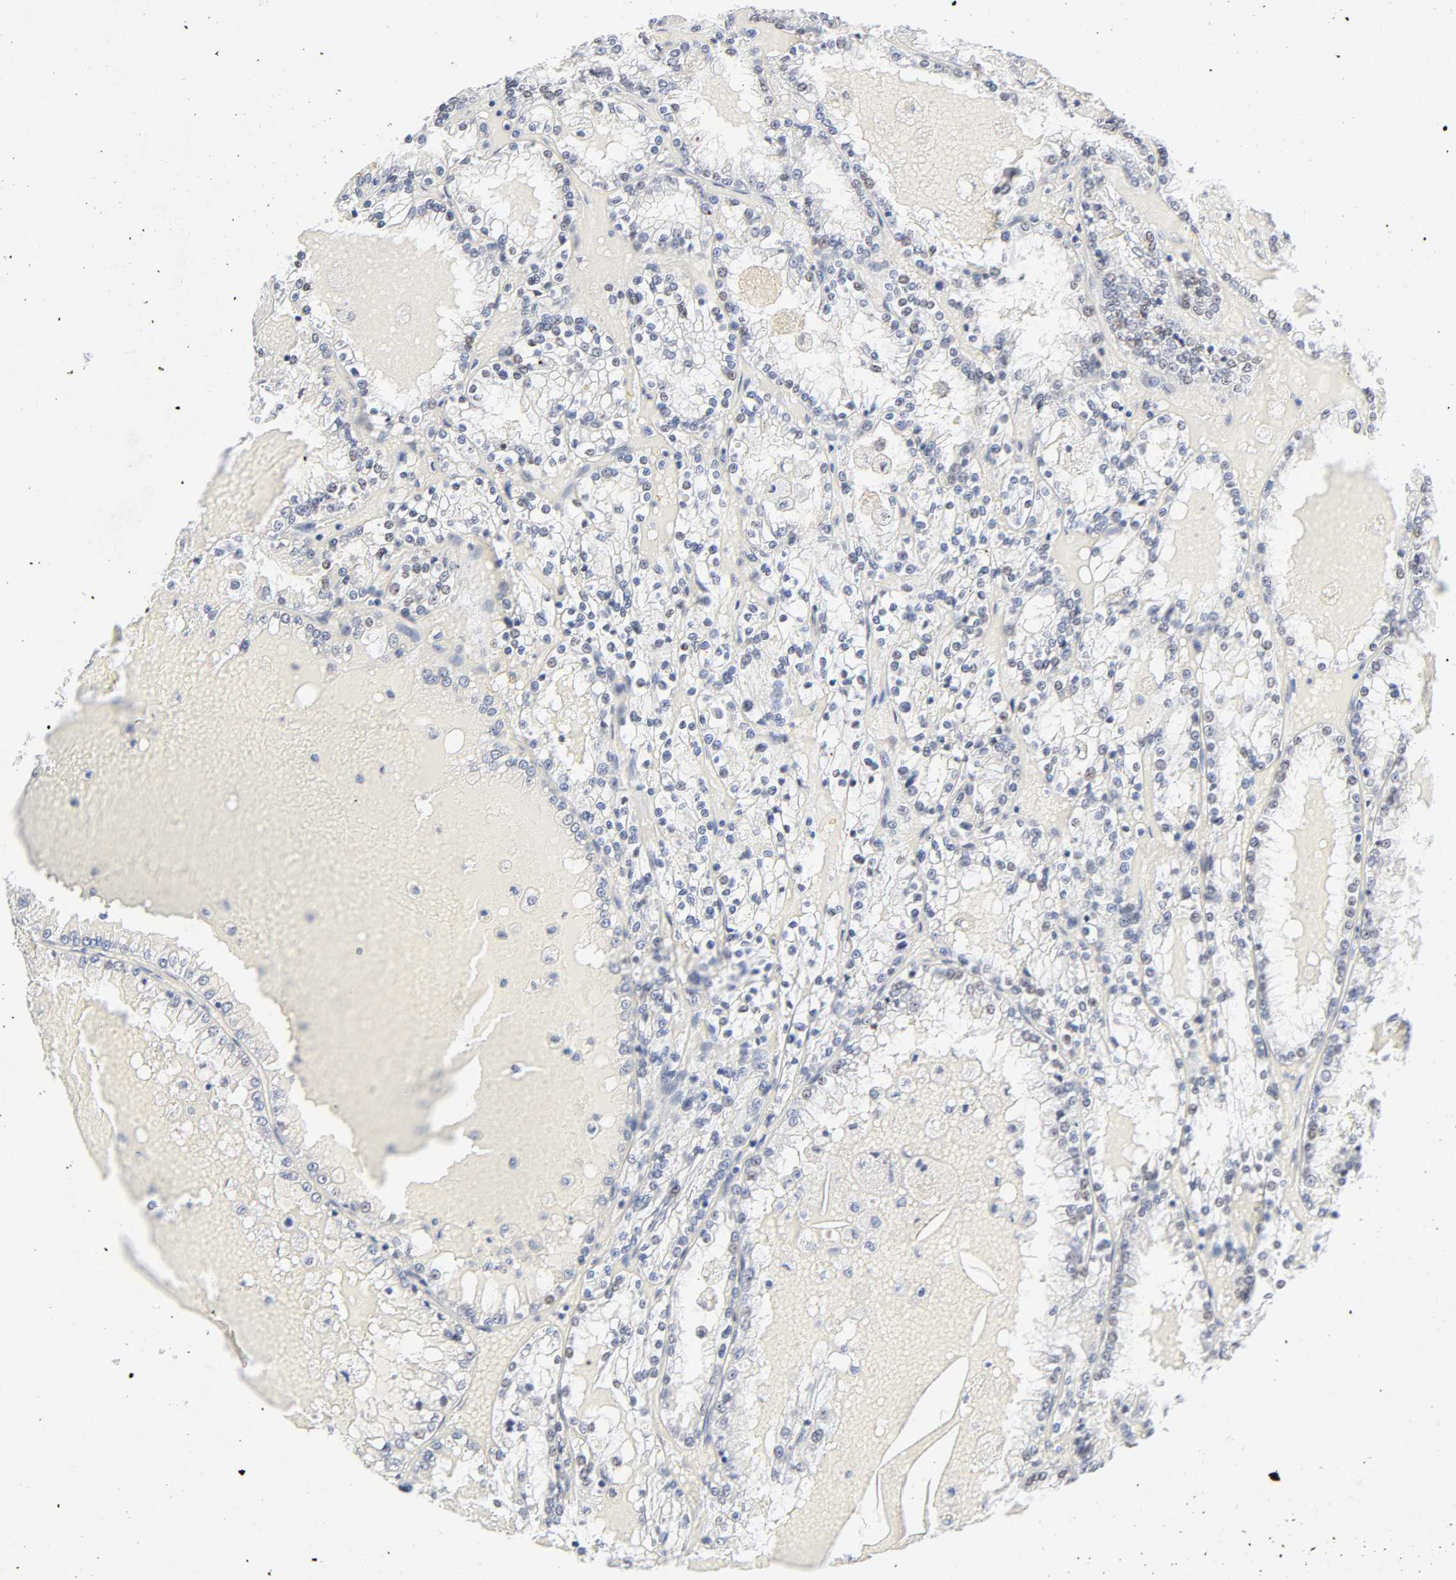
{"staining": {"intensity": "weak", "quantity": "<25%", "location": "nuclear"}, "tissue": "renal cancer", "cell_type": "Tumor cells", "image_type": "cancer", "snomed": [{"axis": "morphology", "description": "Adenocarcinoma, NOS"}, {"axis": "topography", "description": "Kidney"}], "caption": "Renal cancer was stained to show a protein in brown. There is no significant positivity in tumor cells.", "gene": "NFIC", "patient": {"sex": "female", "age": 56}}